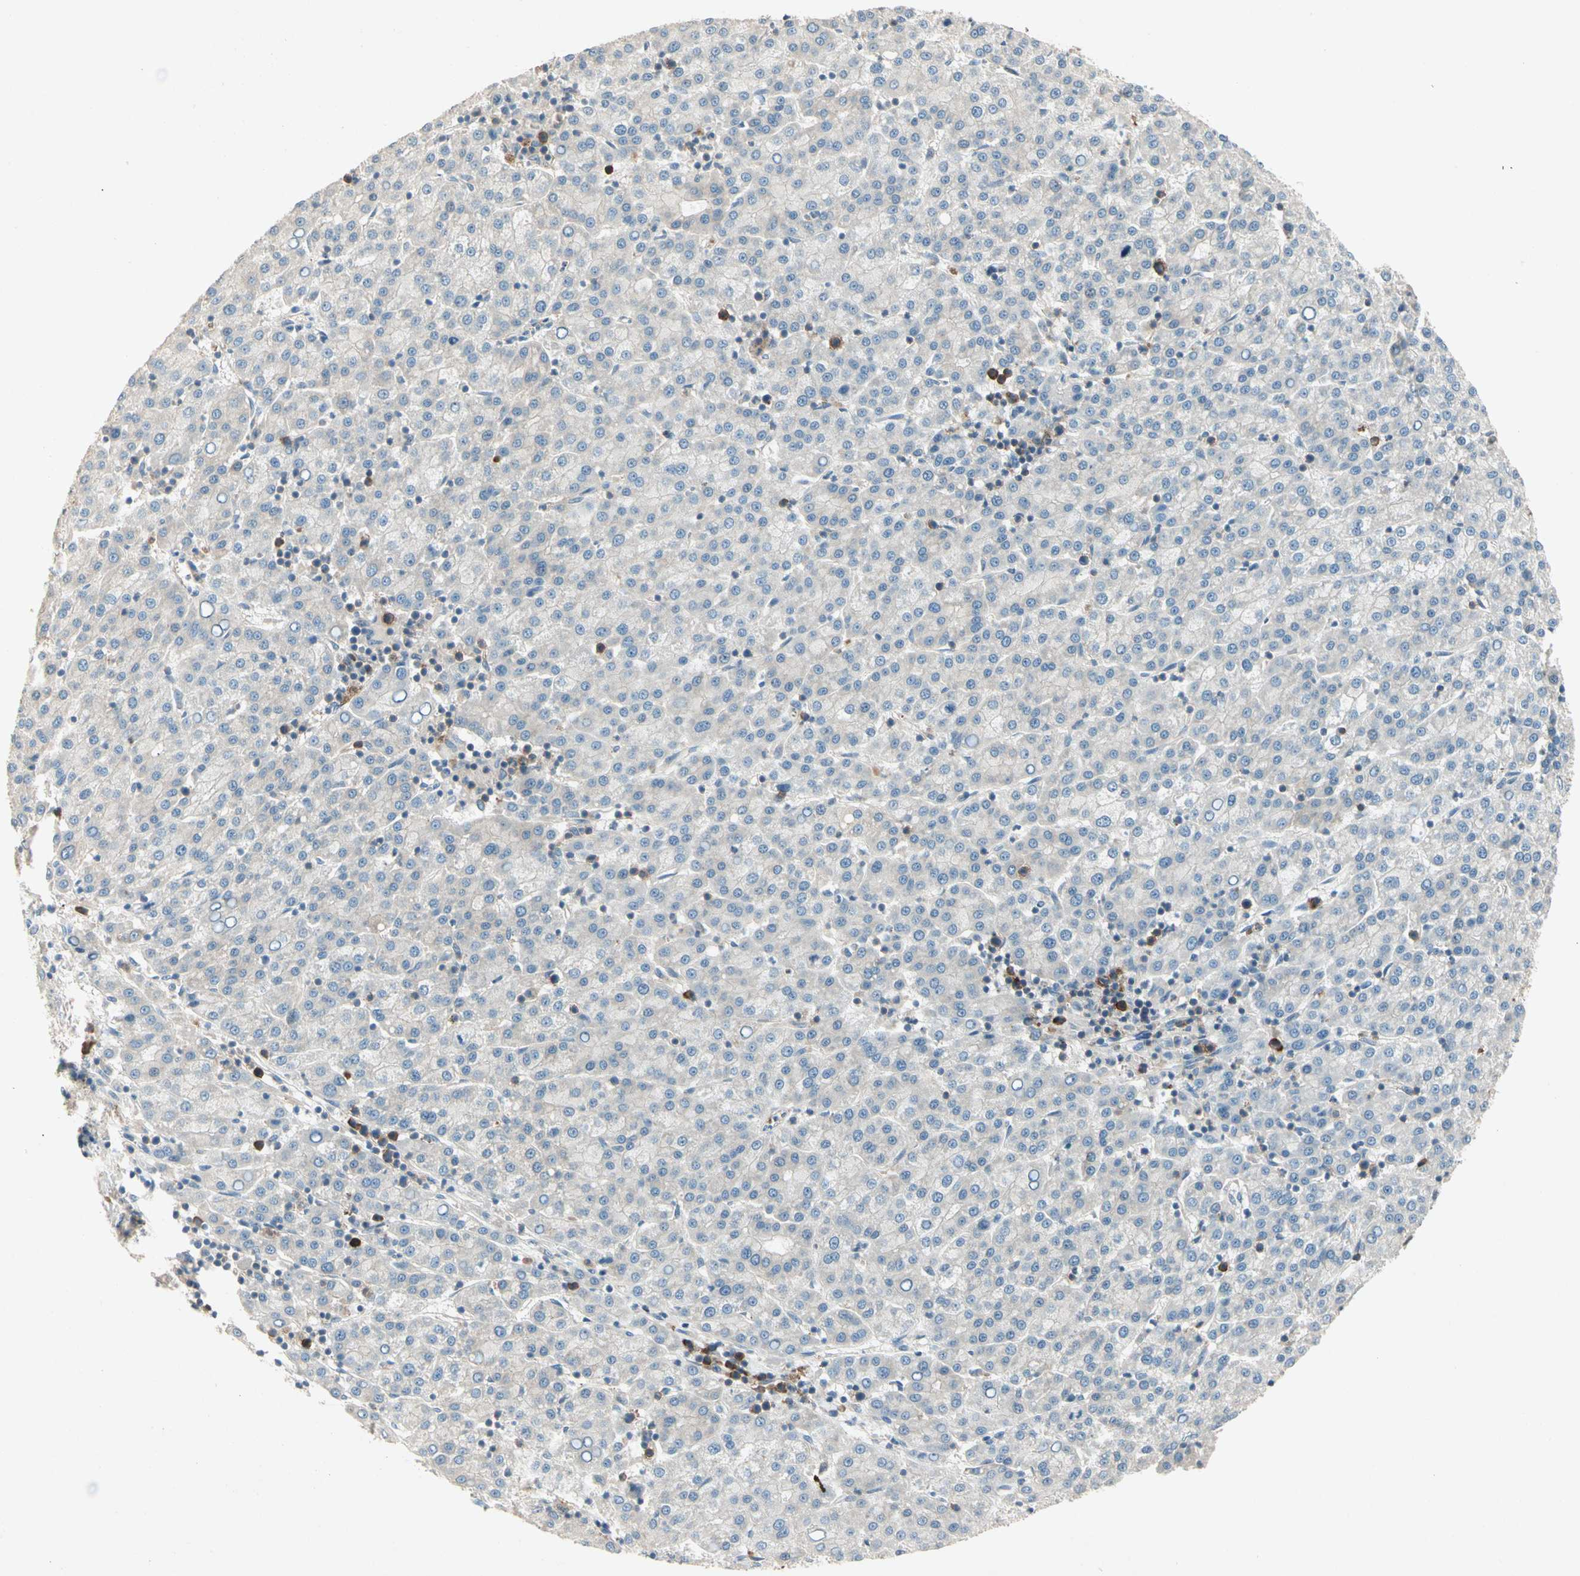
{"staining": {"intensity": "negative", "quantity": "none", "location": "none"}, "tissue": "liver cancer", "cell_type": "Tumor cells", "image_type": "cancer", "snomed": [{"axis": "morphology", "description": "Carcinoma, Hepatocellular, NOS"}, {"axis": "topography", "description": "Liver"}], "caption": "This is an immunohistochemistry histopathology image of liver hepatocellular carcinoma. There is no expression in tumor cells.", "gene": "IL1R1", "patient": {"sex": "female", "age": 58}}